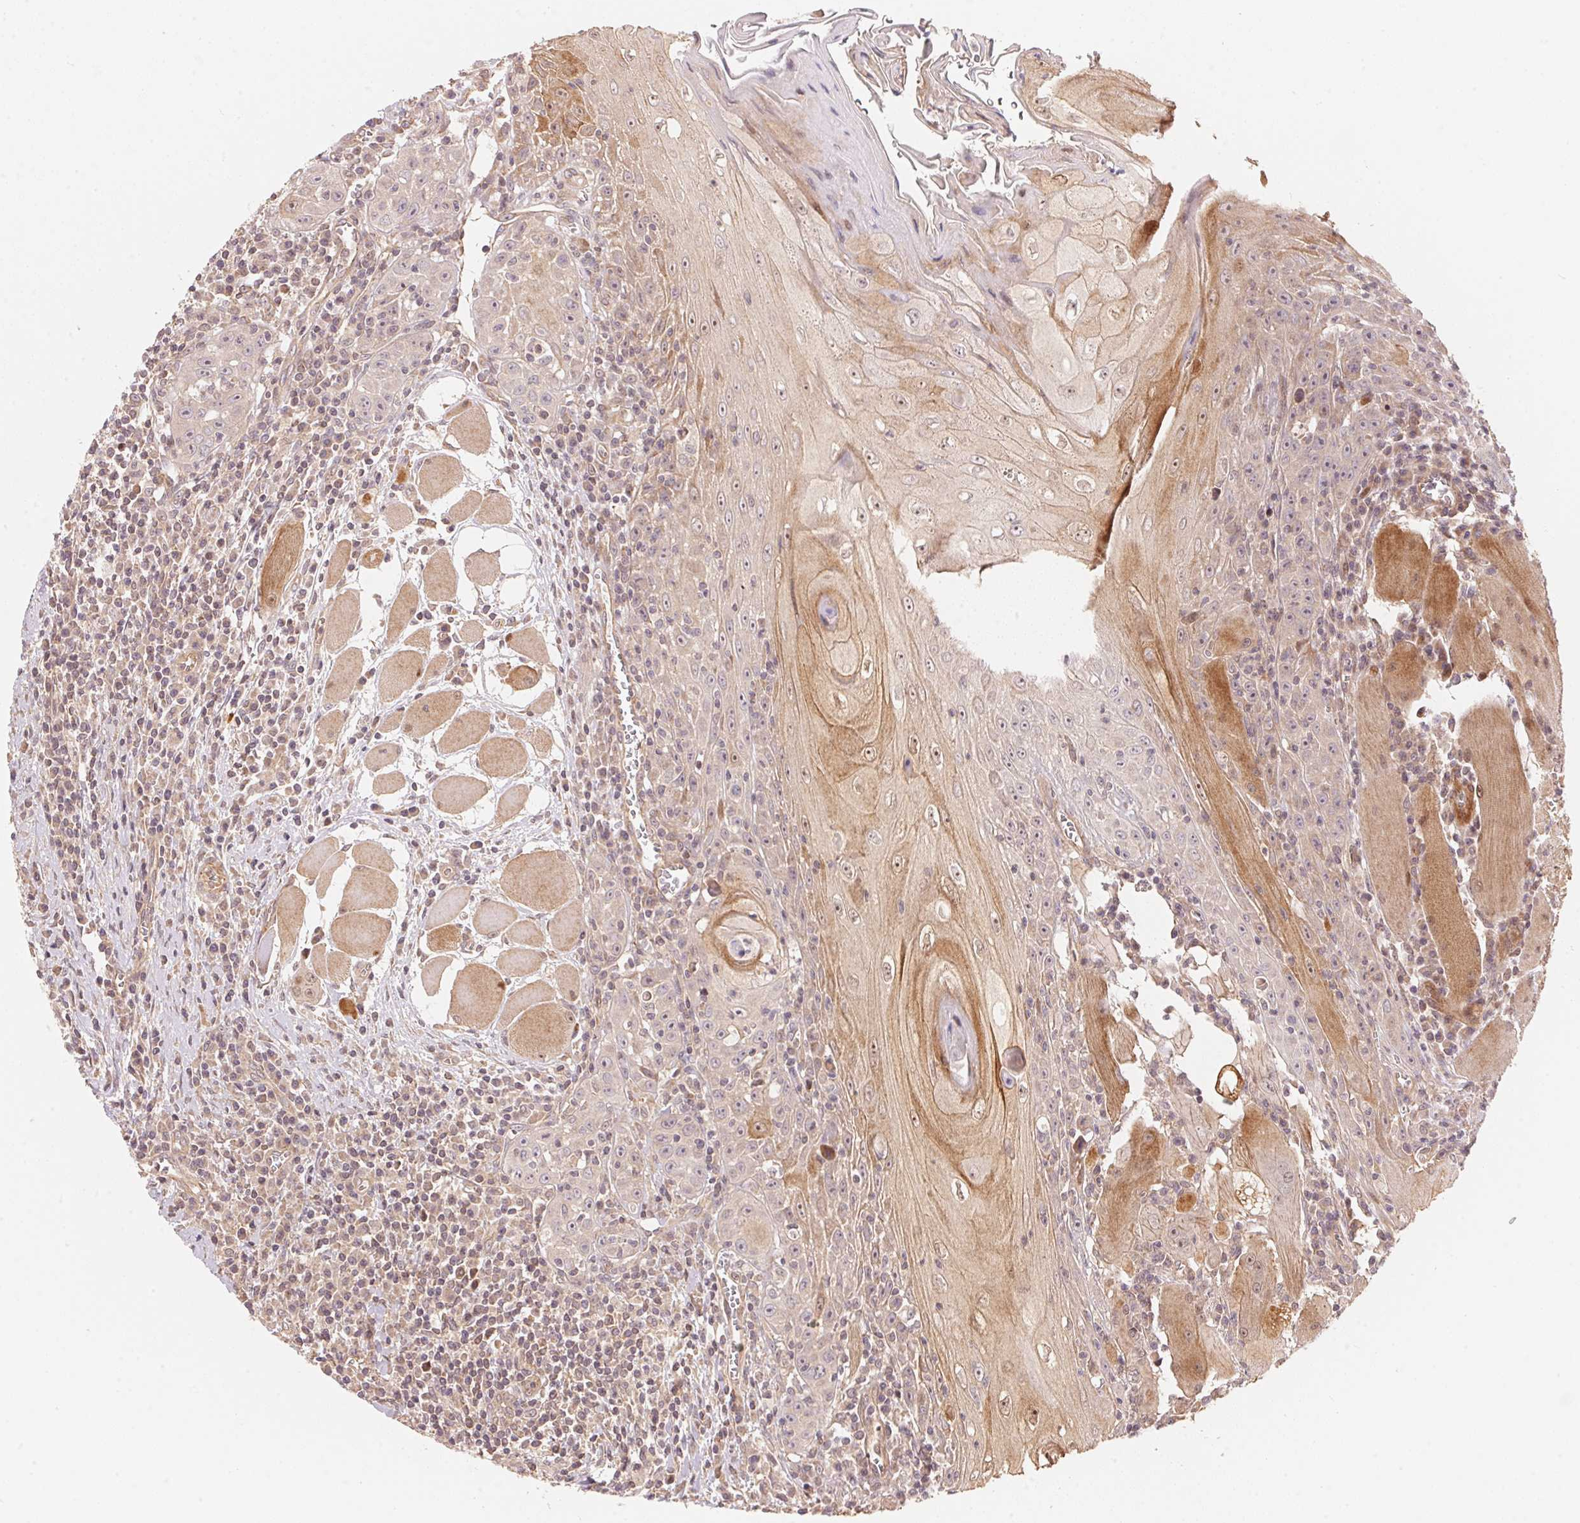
{"staining": {"intensity": "moderate", "quantity": "25%-75%", "location": "cytoplasmic/membranous"}, "tissue": "head and neck cancer", "cell_type": "Tumor cells", "image_type": "cancer", "snomed": [{"axis": "morphology", "description": "Normal tissue, NOS"}, {"axis": "morphology", "description": "Squamous cell carcinoma, NOS"}, {"axis": "topography", "description": "Oral tissue"}, {"axis": "topography", "description": "Head-Neck"}], "caption": "IHC histopathology image of neoplastic tissue: squamous cell carcinoma (head and neck) stained using immunohistochemistry (IHC) demonstrates medium levels of moderate protein expression localized specifically in the cytoplasmic/membranous of tumor cells, appearing as a cytoplasmic/membranous brown color.", "gene": "TNIP2", "patient": {"sex": "male", "age": 52}}